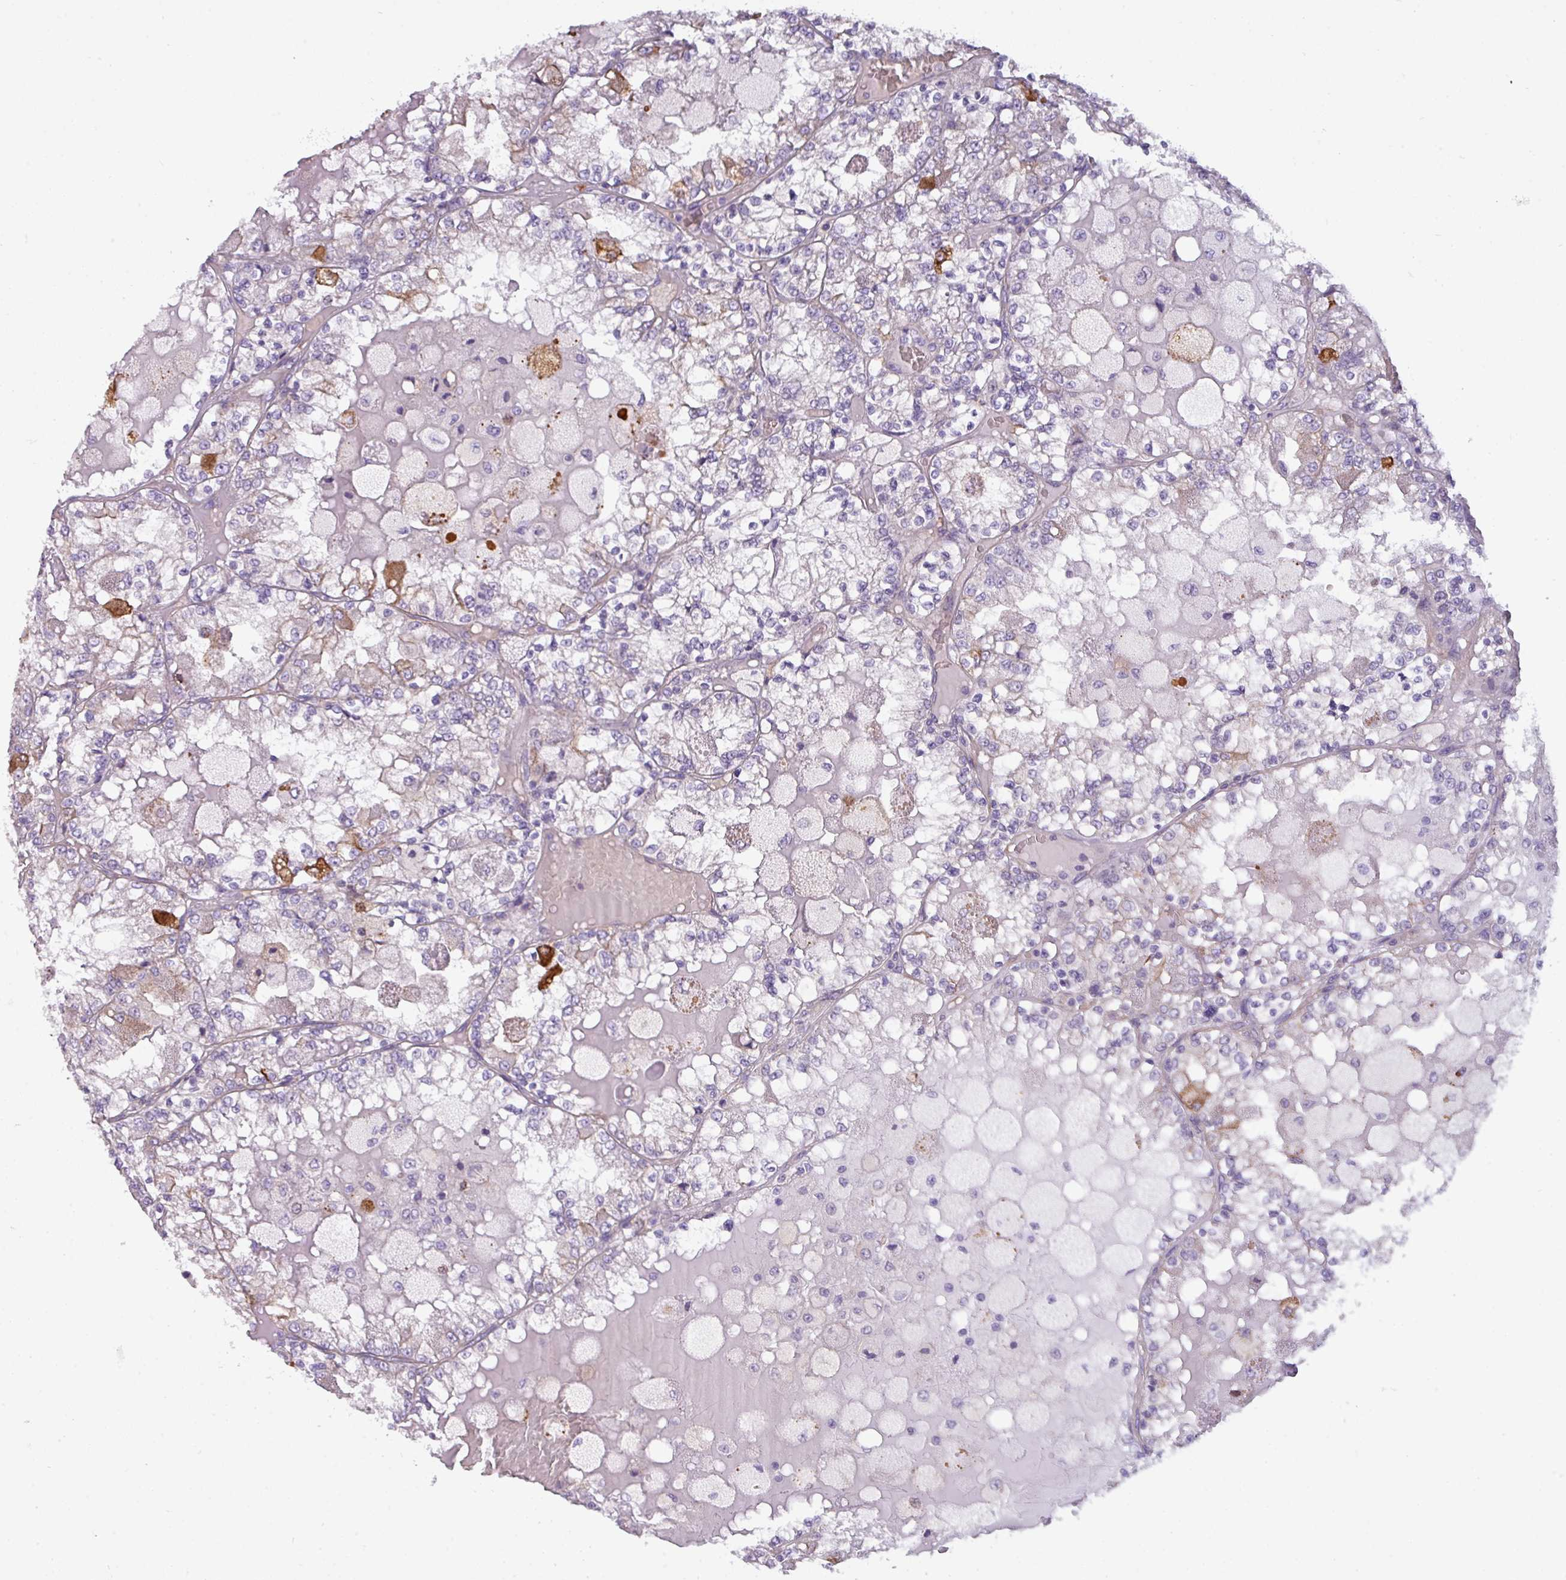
{"staining": {"intensity": "negative", "quantity": "none", "location": "none"}, "tissue": "renal cancer", "cell_type": "Tumor cells", "image_type": "cancer", "snomed": [{"axis": "morphology", "description": "Adenocarcinoma, NOS"}, {"axis": "topography", "description": "Kidney"}], "caption": "Immunohistochemistry (IHC) photomicrograph of renal cancer (adenocarcinoma) stained for a protein (brown), which displays no staining in tumor cells. (DAB immunohistochemistry (IHC) with hematoxylin counter stain).", "gene": "BUD23", "patient": {"sex": "female", "age": 56}}